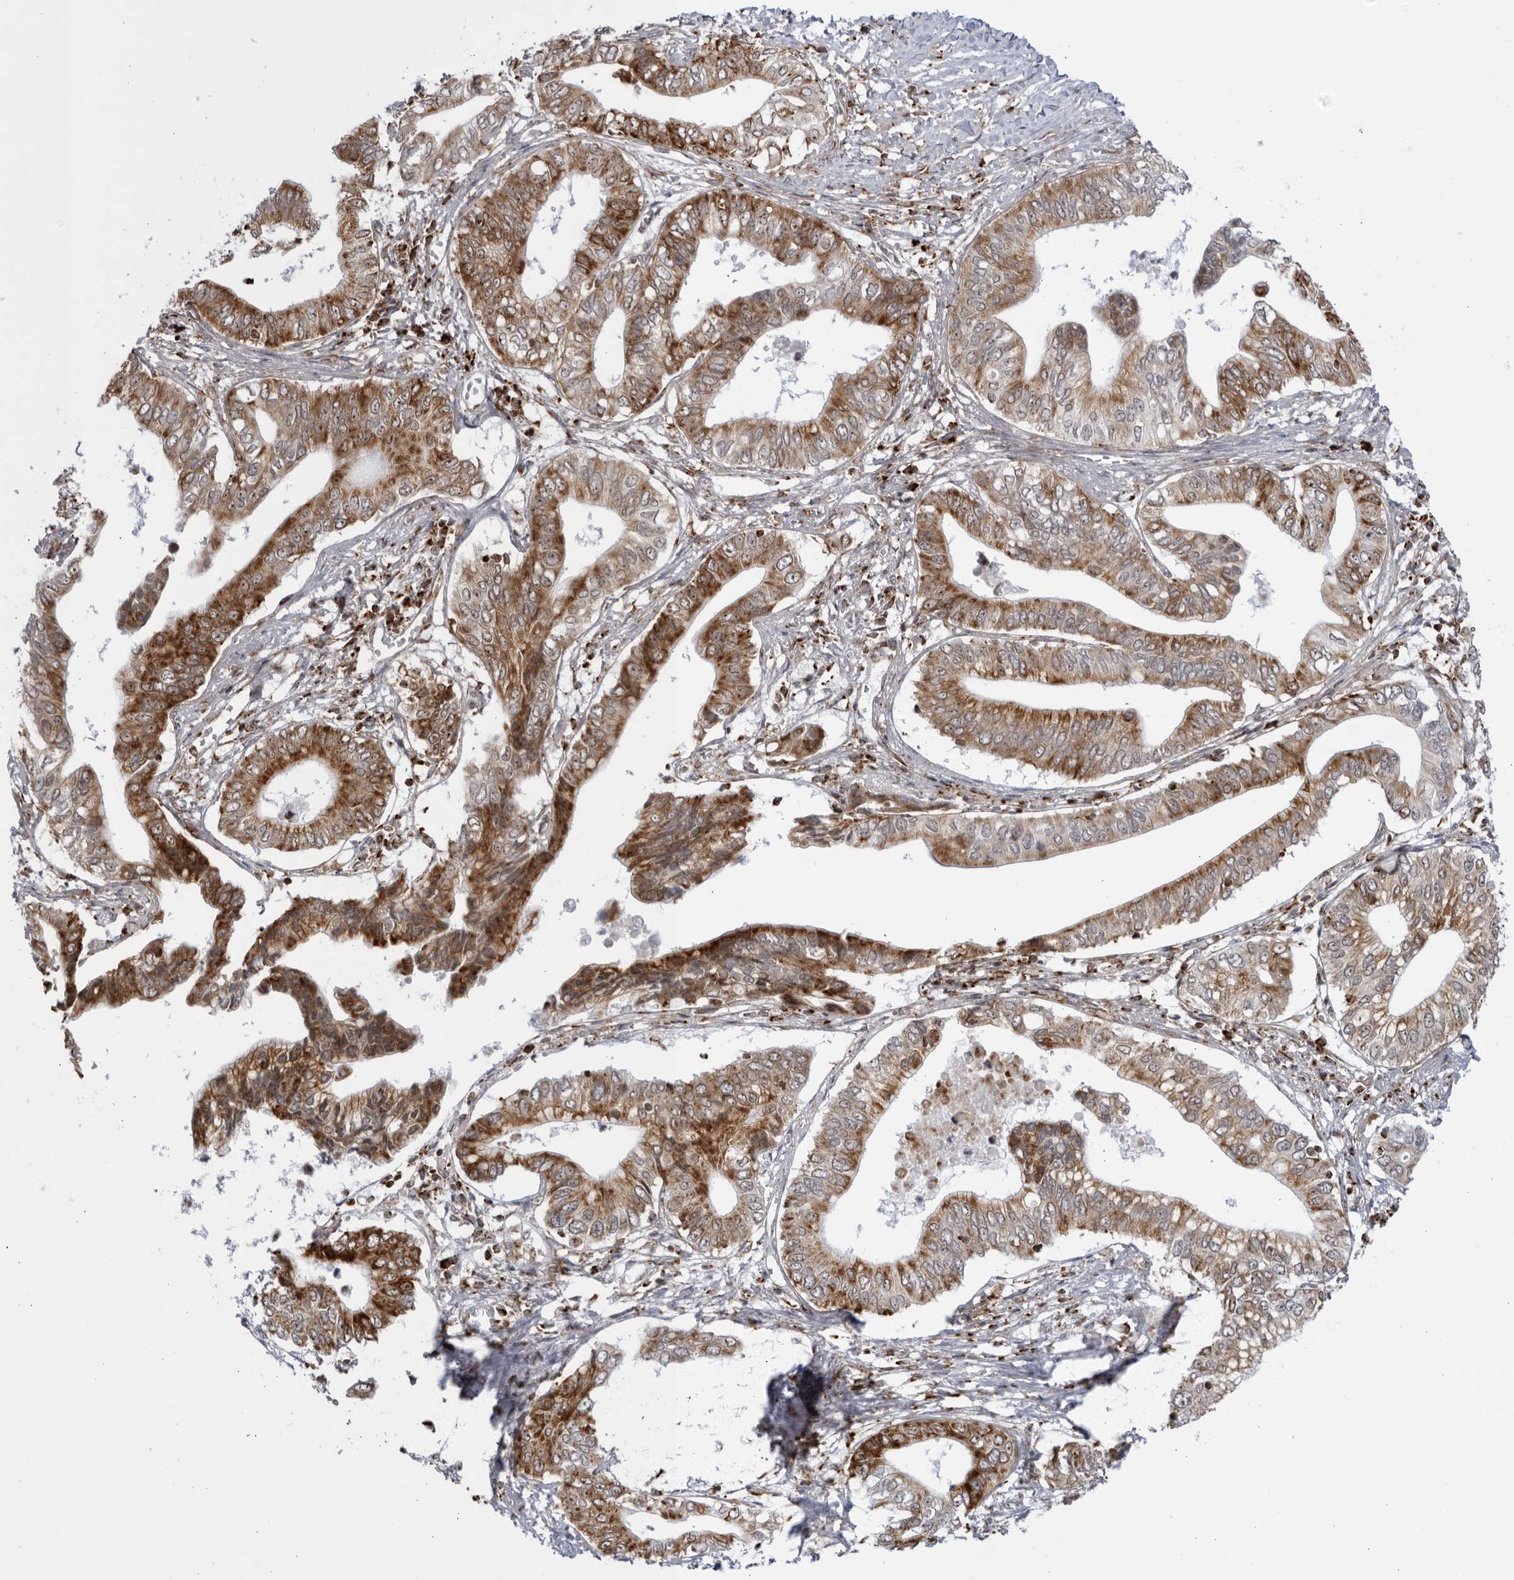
{"staining": {"intensity": "strong", "quantity": "25%-75%", "location": "cytoplasmic/membranous"}, "tissue": "pancreatic cancer", "cell_type": "Tumor cells", "image_type": "cancer", "snomed": [{"axis": "morphology", "description": "Normal tissue, NOS"}, {"axis": "morphology", "description": "Adenocarcinoma, NOS"}, {"axis": "topography", "description": "Pancreas"}, {"axis": "topography", "description": "Peripheral nerve tissue"}], "caption": "Strong cytoplasmic/membranous staining for a protein is seen in approximately 25%-75% of tumor cells of pancreatic adenocarcinoma using immunohistochemistry.", "gene": "RBM34", "patient": {"sex": "male", "age": 59}}